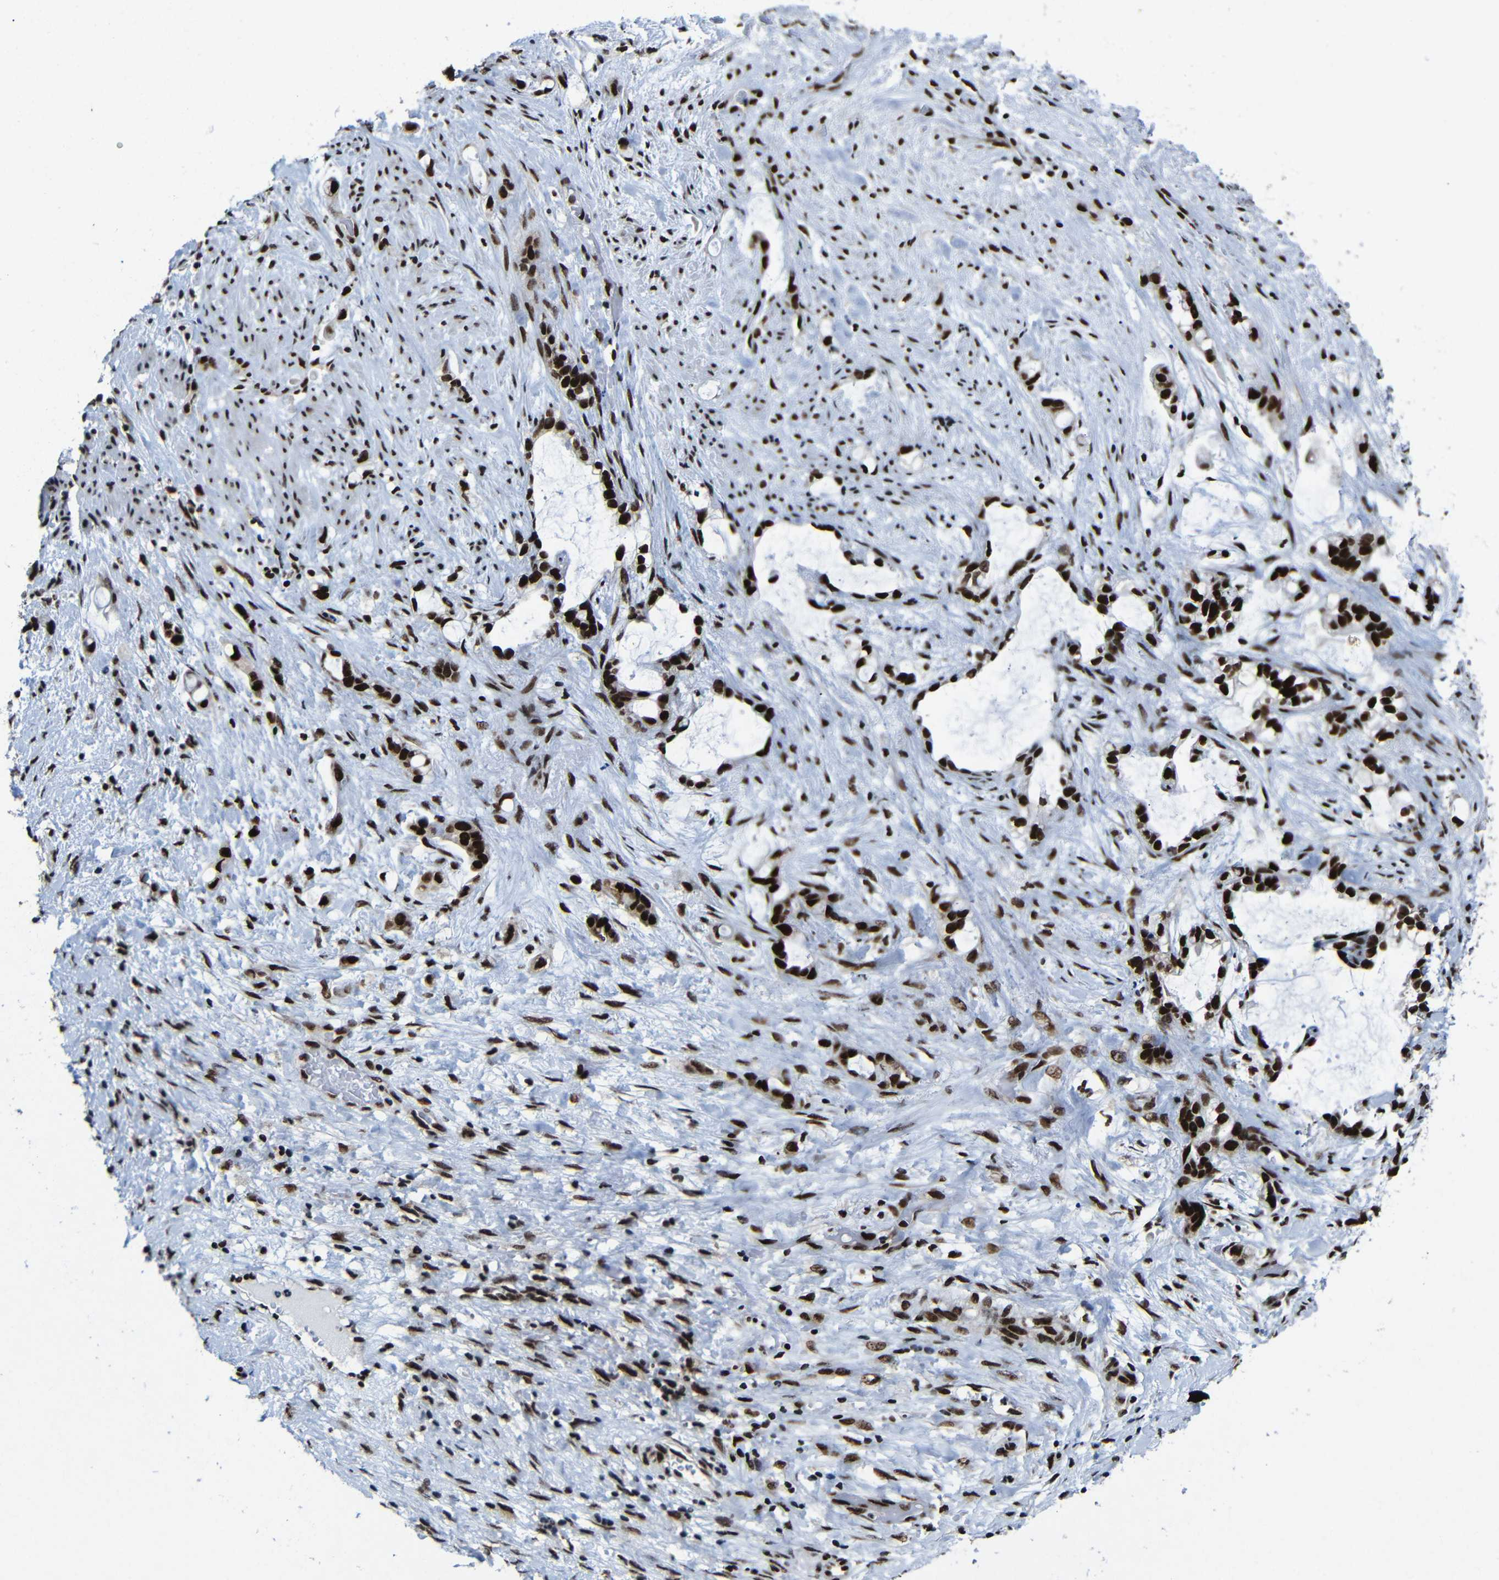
{"staining": {"intensity": "strong", "quantity": ">75%", "location": "nuclear"}, "tissue": "liver cancer", "cell_type": "Tumor cells", "image_type": "cancer", "snomed": [{"axis": "morphology", "description": "Cholangiocarcinoma"}, {"axis": "topography", "description": "Liver"}], "caption": "Human liver cancer (cholangiocarcinoma) stained for a protein (brown) displays strong nuclear positive expression in approximately >75% of tumor cells.", "gene": "PTBP1", "patient": {"sex": "female", "age": 65}}